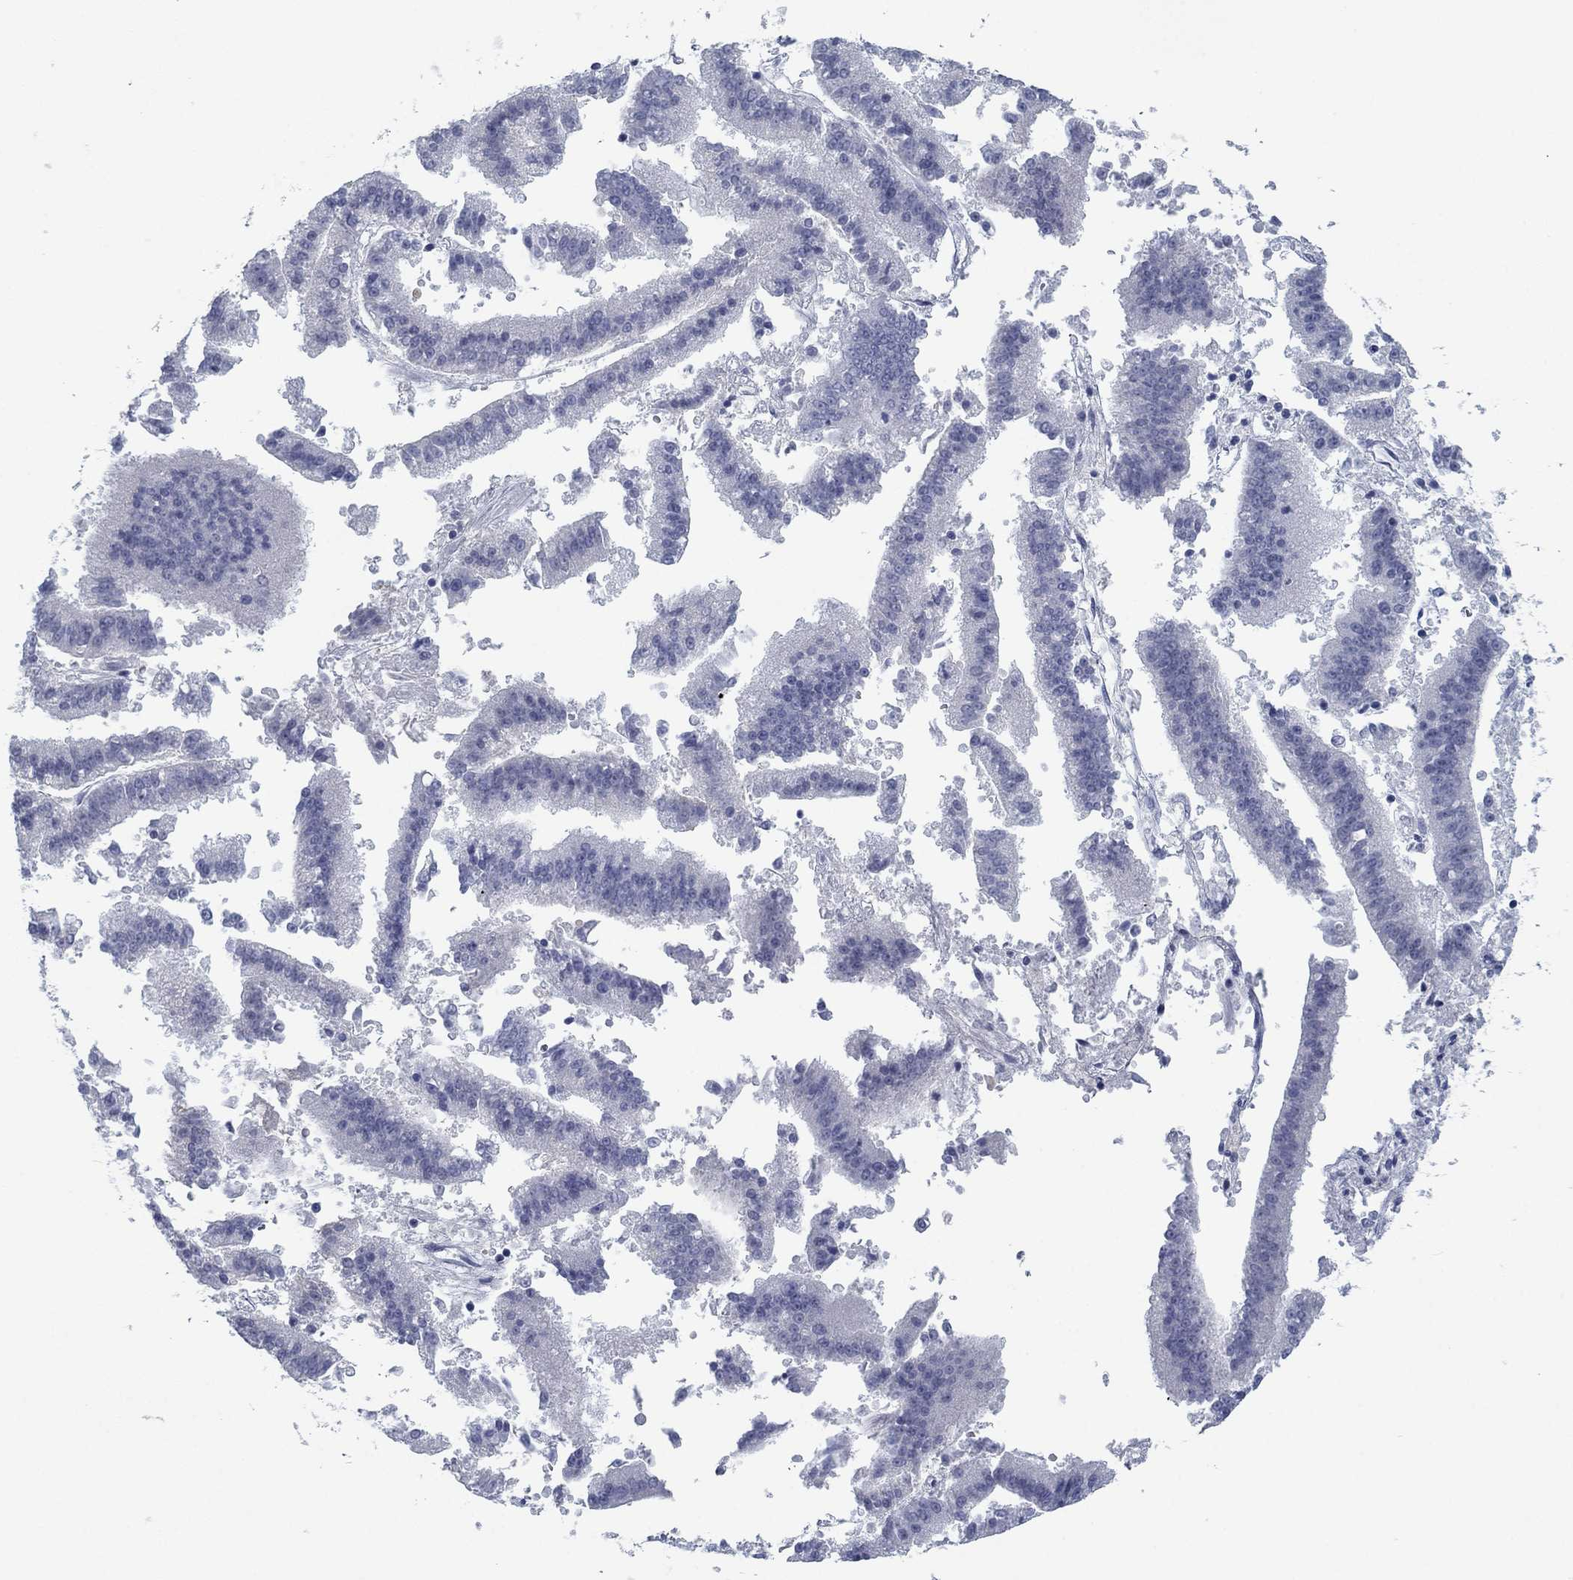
{"staining": {"intensity": "negative", "quantity": "none", "location": "none"}, "tissue": "endometrial cancer", "cell_type": "Tumor cells", "image_type": "cancer", "snomed": [{"axis": "morphology", "description": "Adenocarcinoma, NOS"}, {"axis": "topography", "description": "Endometrium"}], "caption": "Tumor cells show no significant staining in endometrial cancer.", "gene": "DNAL1", "patient": {"sex": "female", "age": 66}}